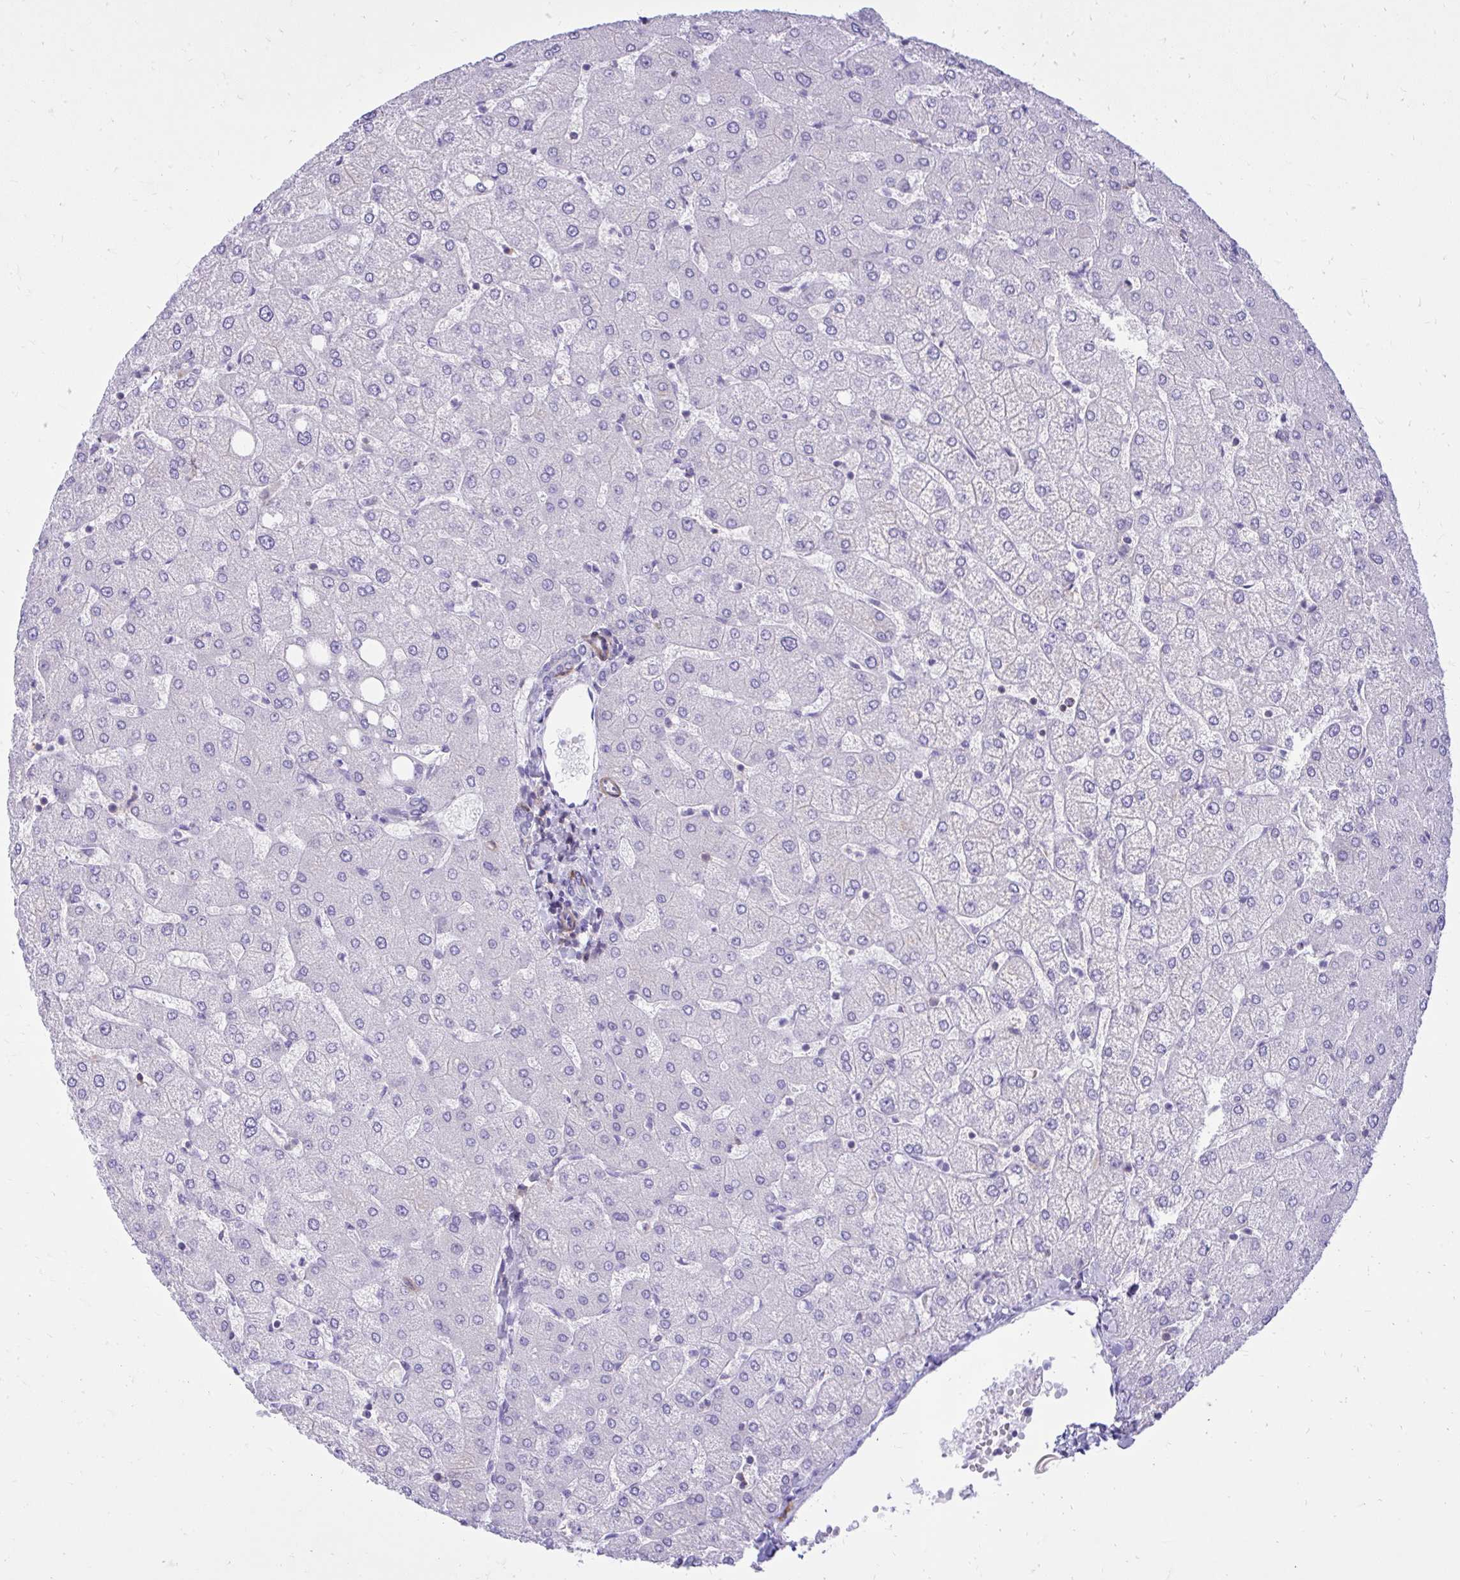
{"staining": {"intensity": "negative", "quantity": "none", "location": "none"}, "tissue": "liver", "cell_type": "Cholangiocytes", "image_type": "normal", "snomed": [{"axis": "morphology", "description": "Normal tissue, NOS"}, {"axis": "topography", "description": "Liver"}], "caption": "High power microscopy micrograph of an immunohistochemistry histopathology image of unremarkable liver, revealing no significant staining in cholangiocytes.", "gene": "GPRIN3", "patient": {"sex": "female", "age": 54}}